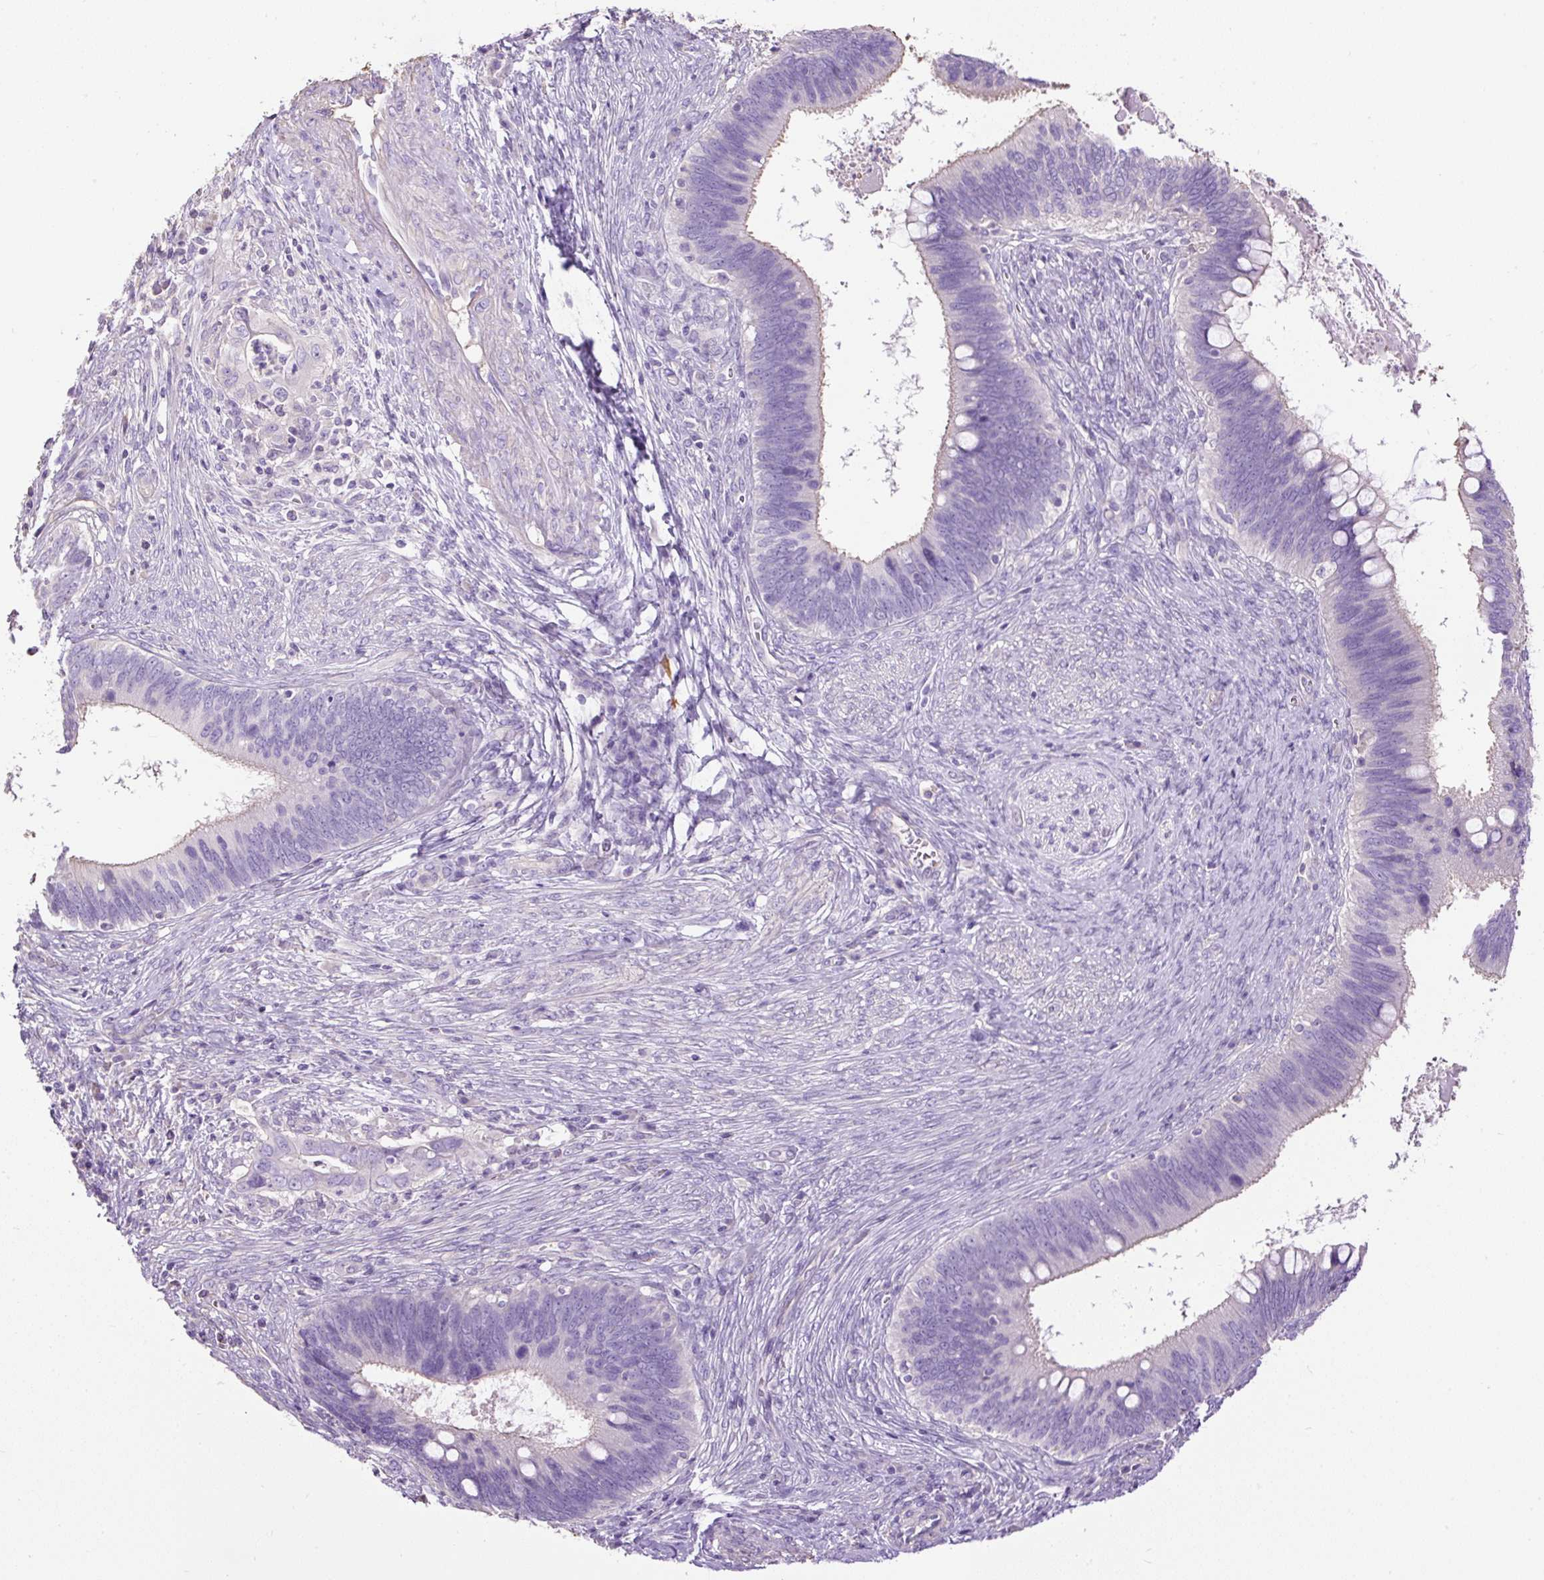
{"staining": {"intensity": "negative", "quantity": "none", "location": "none"}, "tissue": "cervical cancer", "cell_type": "Tumor cells", "image_type": "cancer", "snomed": [{"axis": "morphology", "description": "Adenocarcinoma, NOS"}, {"axis": "topography", "description": "Cervix"}], "caption": "Immunohistochemistry image of neoplastic tissue: human cervical adenocarcinoma stained with DAB reveals no significant protein staining in tumor cells.", "gene": "PDIA2", "patient": {"sex": "female", "age": 42}}